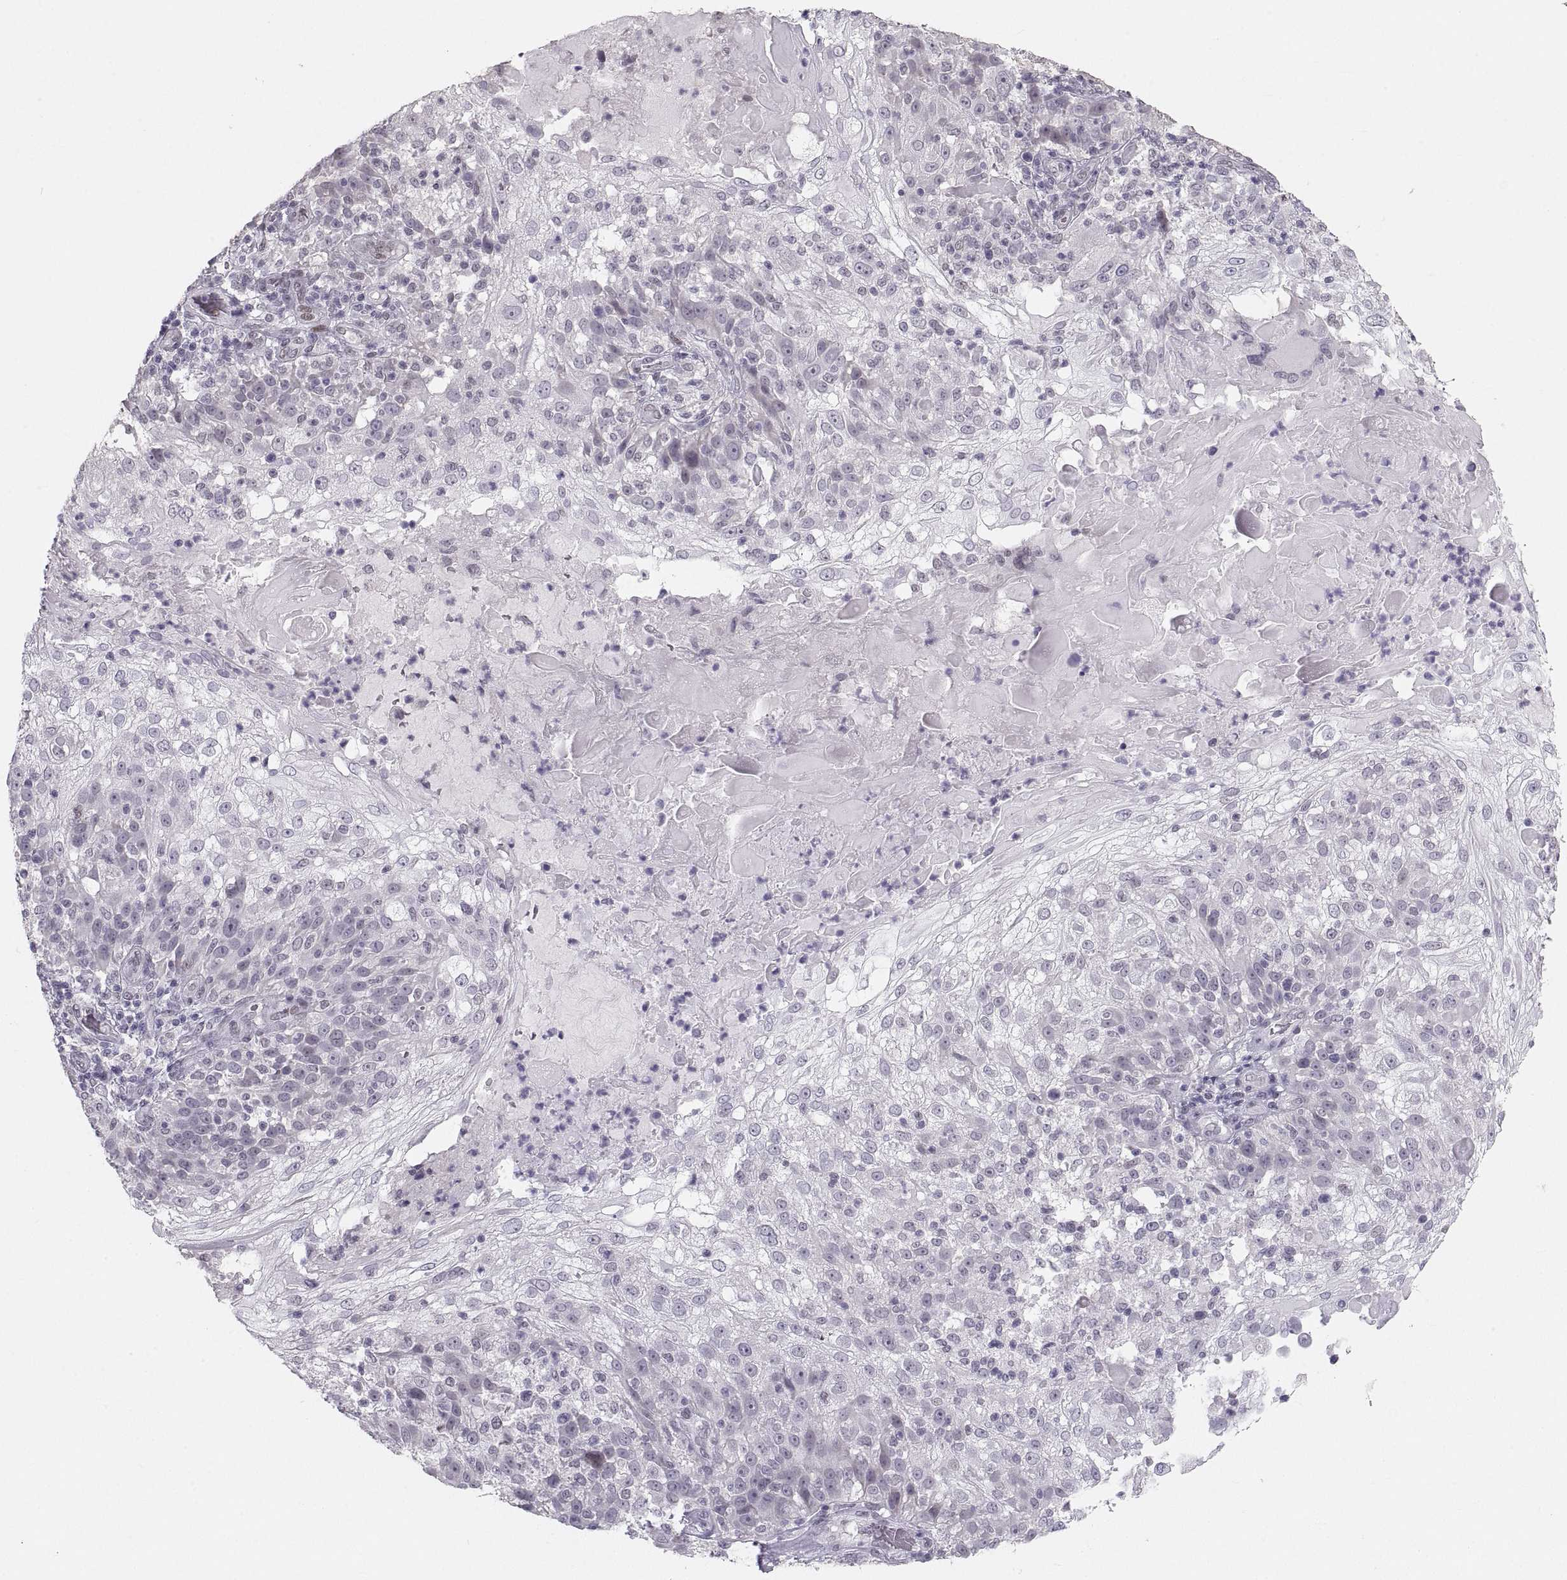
{"staining": {"intensity": "negative", "quantity": "none", "location": "none"}, "tissue": "skin cancer", "cell_type": "Tumor cells", "image_type": "cancer", "snomed": [{"axis": "morphology", "description": "Normal tissue, NOS"}, {"axis": "morphology", "description": "Squamous cell carcinoma, NOS"}, {"axis": "topography", "description": "Skin"}], "caption": "Squamous cell carcinoma (skin) was stained to show a protein in brown. There is no significant staining in tumor cells.", "gene": "NANOS3", "patient": {"sex": "female", "age": 83}}